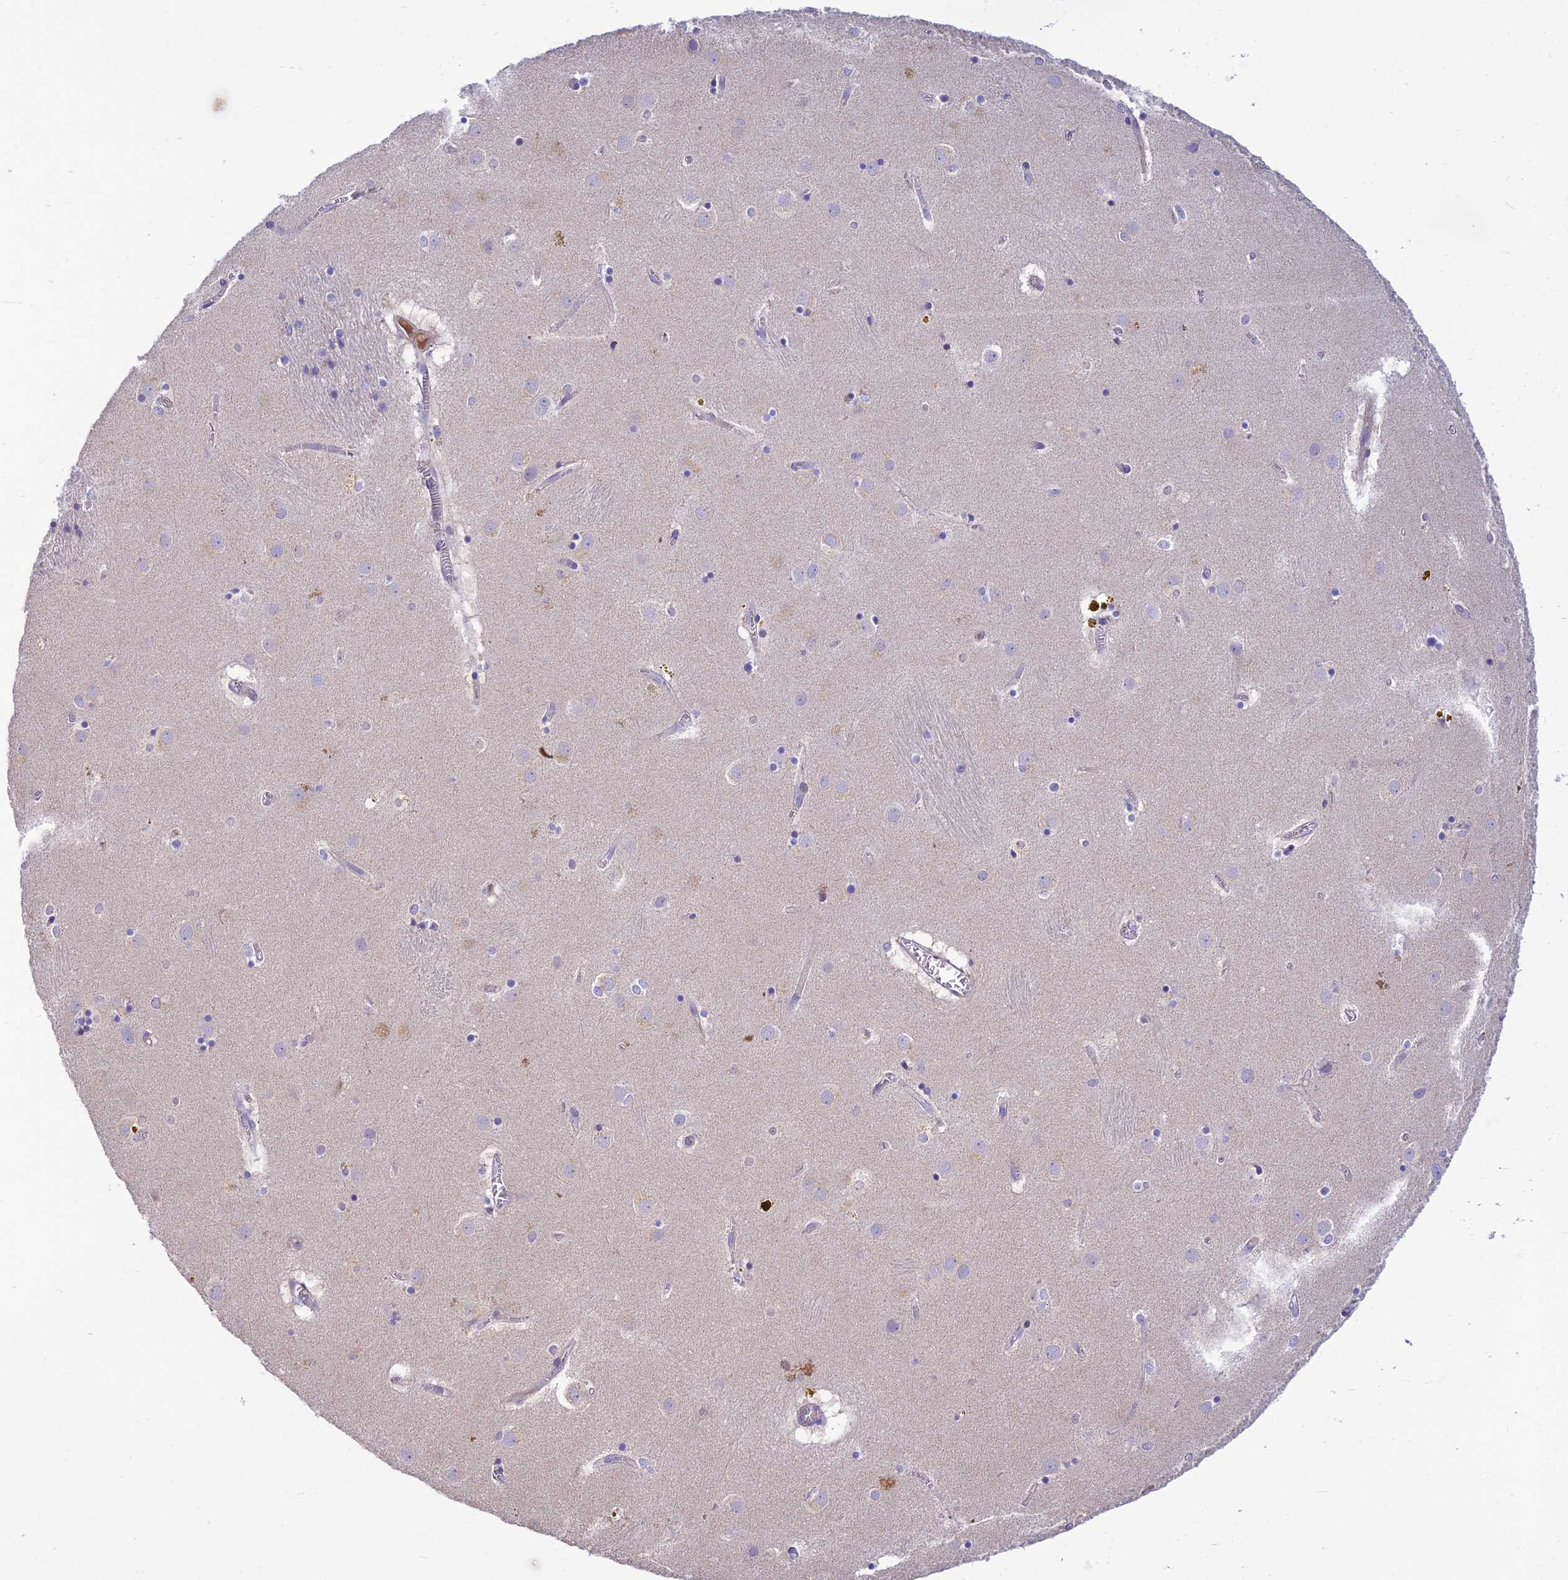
{"staining": {"intensity": "negative", "quantity": "none", "location": "none"}, "tissue": "caudate", "cell_type": "Glial cells", "image_type": "normal", "snomed": [{"axis": "morphology", "description": "Normal tissue, NOS"}, {"axis": "topography", "description": "Lateral ventricle wall"}], "caption": "Histopathology image shows no significant protein positivity in glial cells of unremarkable caudate. The staining is performed using DAB brown chromogen with nuclei counter-stained in using hematoxylin.", "gene": "CLIP4", "patient": {"sex": "male", "age": 70}}